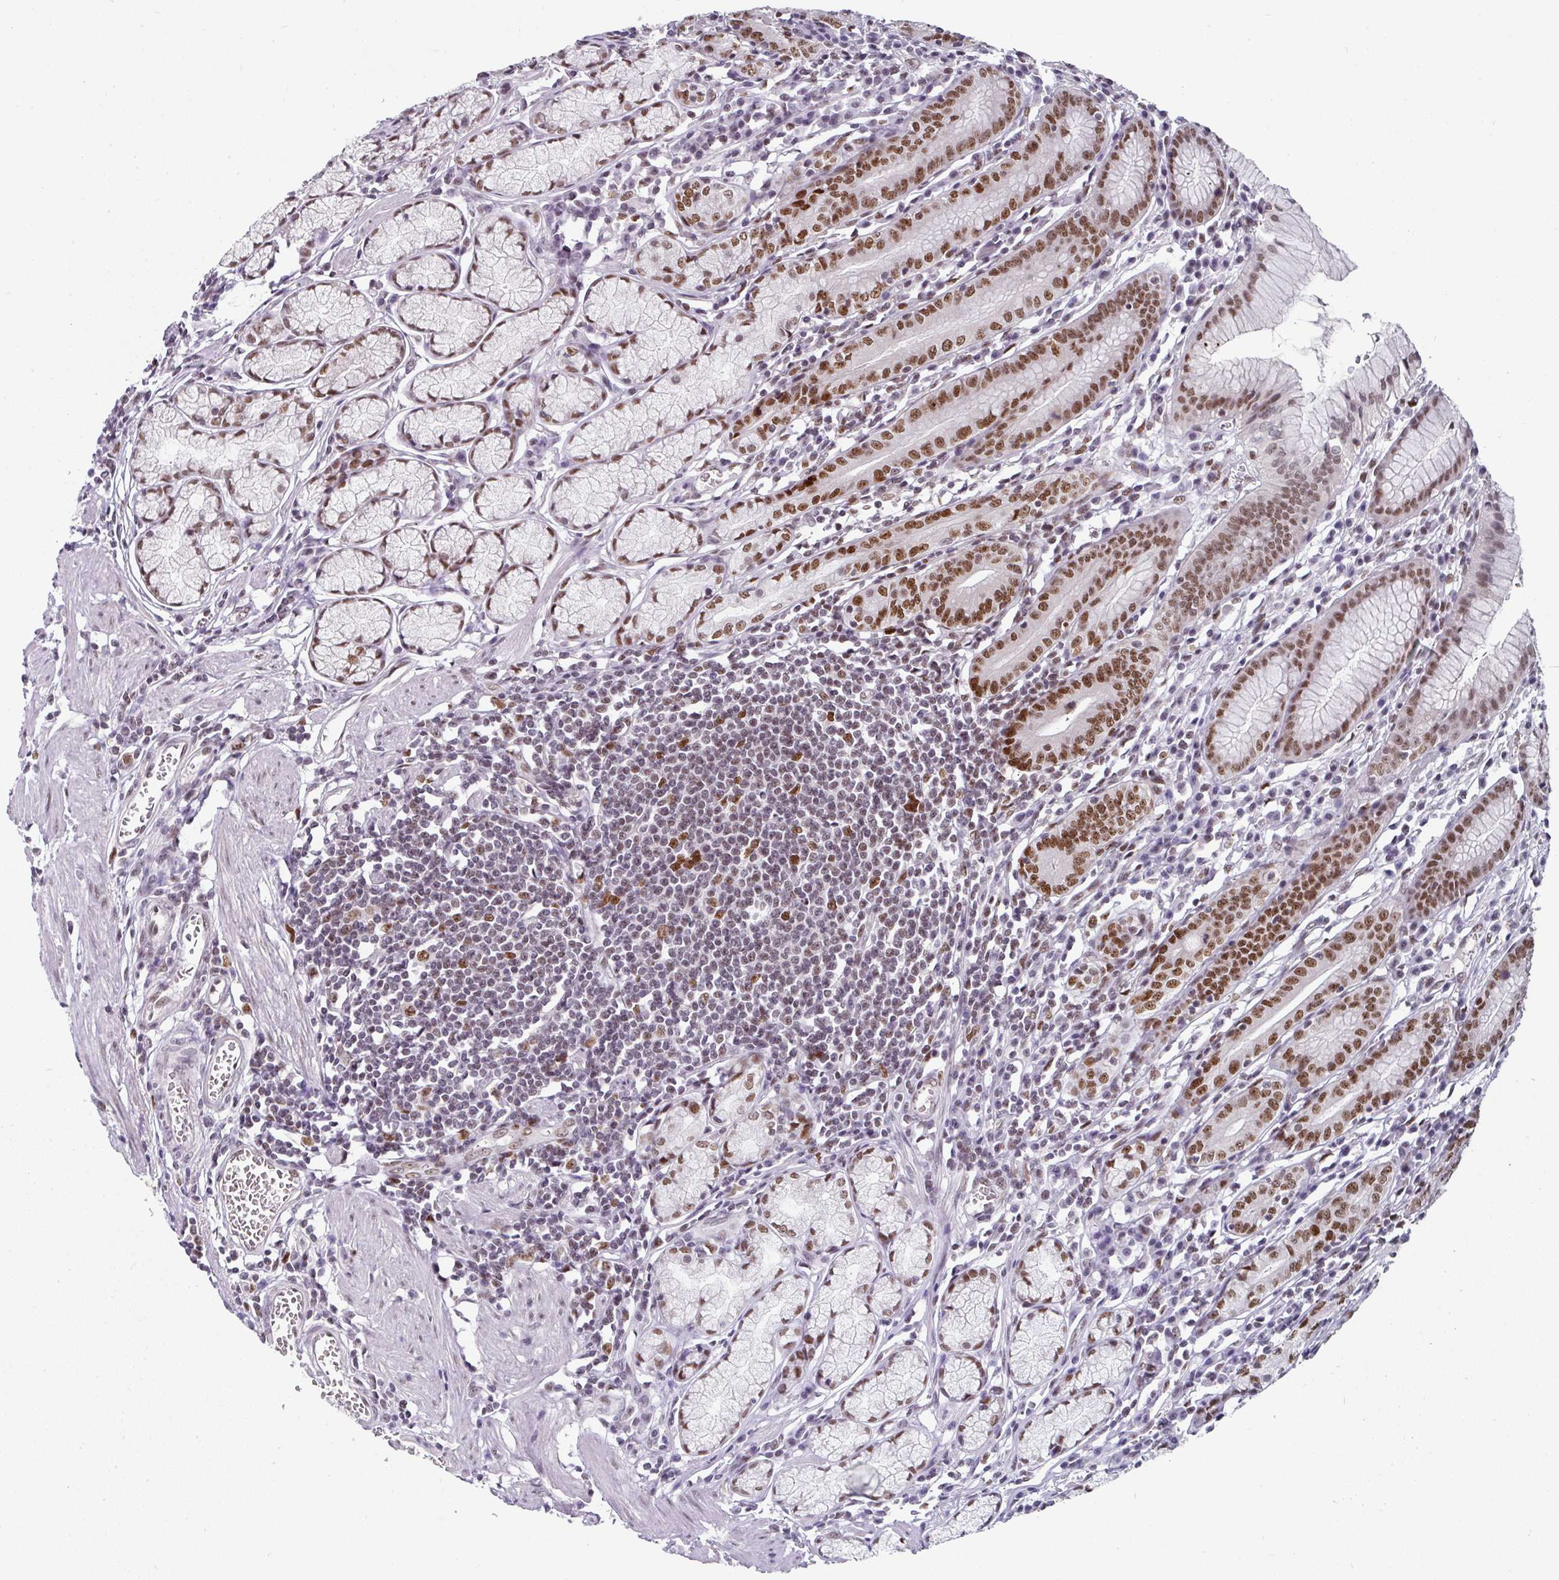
{"staining": {"intensity": "moderate", "quantity": ">75%", "location": "nuclear"}, "tissue": "stomach", "cell_type": "Glandular cells", "image_type": "normal", "snomed": [{"axis": "morphology", "description": "Normal tissue, NOS"}, {"axis": "topography", "description": "Stomach"}], "caption": "The histopathology image exhibits staining of unremarkable stomach, revealing moderate nuclear protein expression (brown color) within glandular cells.", "gene": "ENSG00000283782", "patient": {"sex": "male", "age": 55}}